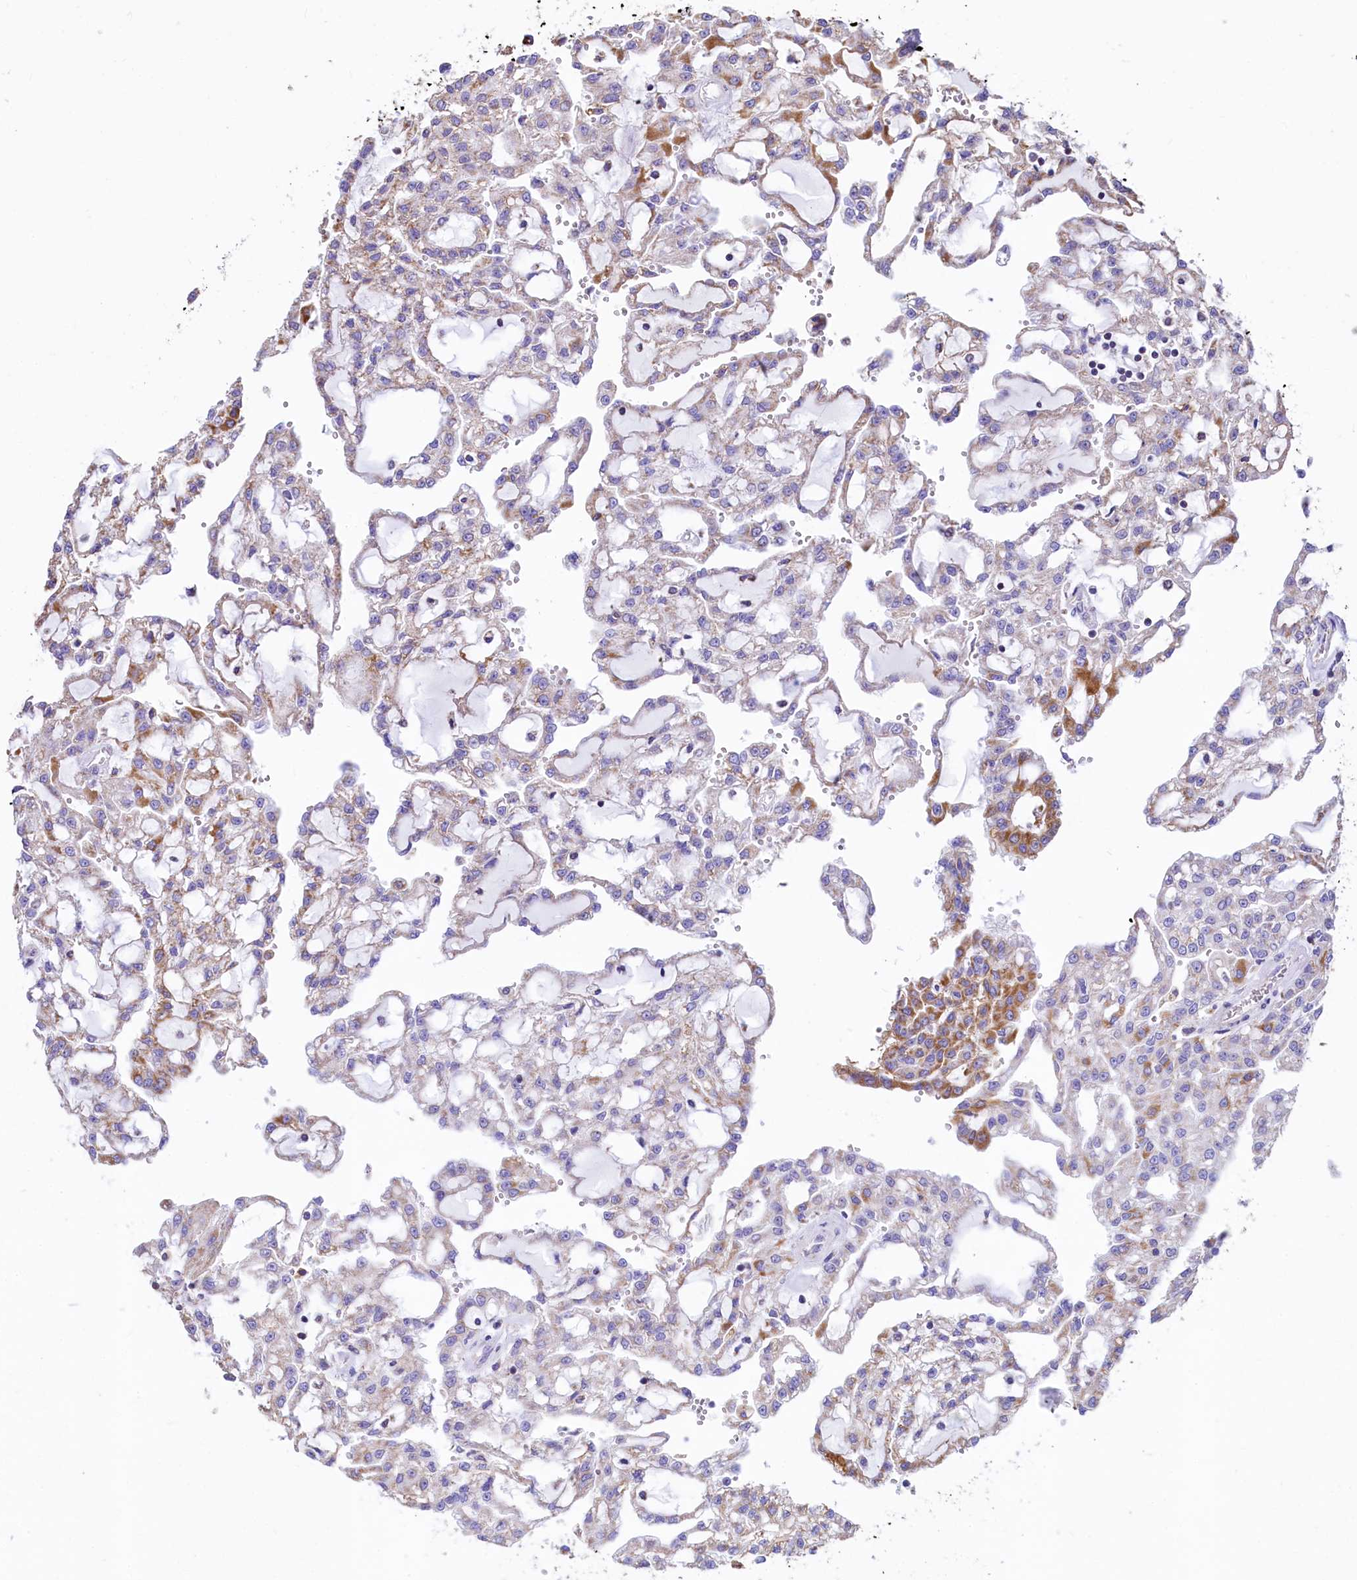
{"staining": {"intensity": "moderate", "quantity": "<25%", "location": "cytoplasmic/membranous"}, "tissue": "renal cancer", "cell_type": "Tumor cells", "image_type": "cancer", "snomed": [{"axis": "morphology", "description": "Adenocarcinoma, NOS"}, {"axis": "topography", "description": "Kidney"}], "caption": "The photomicrograph demonstrates a brown stain indicating the presence of a protein in the cytoplasmic/membranous of tumor cells in renal adenocarcinoma.", "gene": "VWCE", "patient": {"sex": "male", "age": 63}}